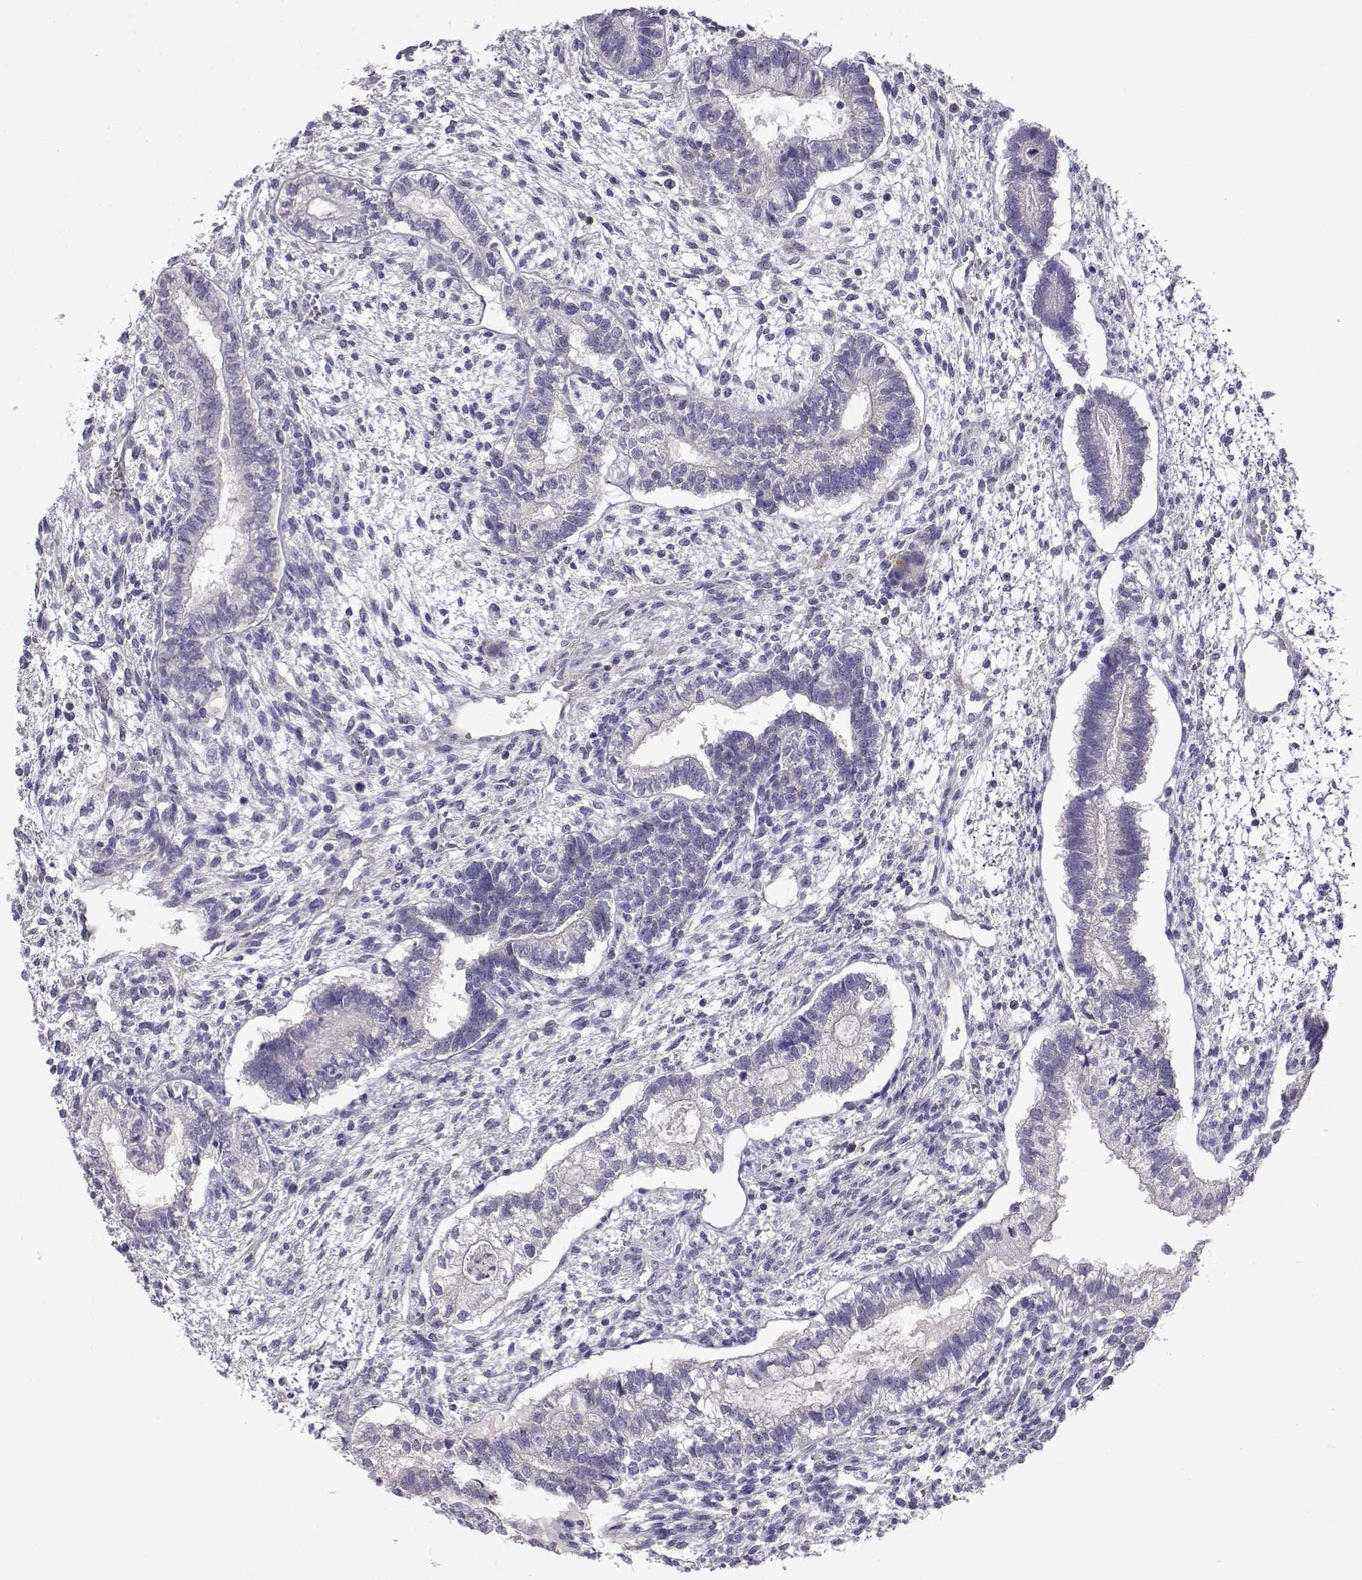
{"staining": {"intensity": "negative", "quantity": "none", "location": "none"}, "tissue": "testis cancer", "cell_type": "Tumor cells", "image_type": "cancer", "snomed": [{"axis": "morphology", "description": "Carcinoma, Embryonal, NOS"}, {"axis": "topography", "description": "Testis"}], "caption": "Testis embryonal carcinoma stained for a protein using IHC displays no staining tumor cells.", "gene": "VGF", "patient": {"sex": "male", "age": 37}}